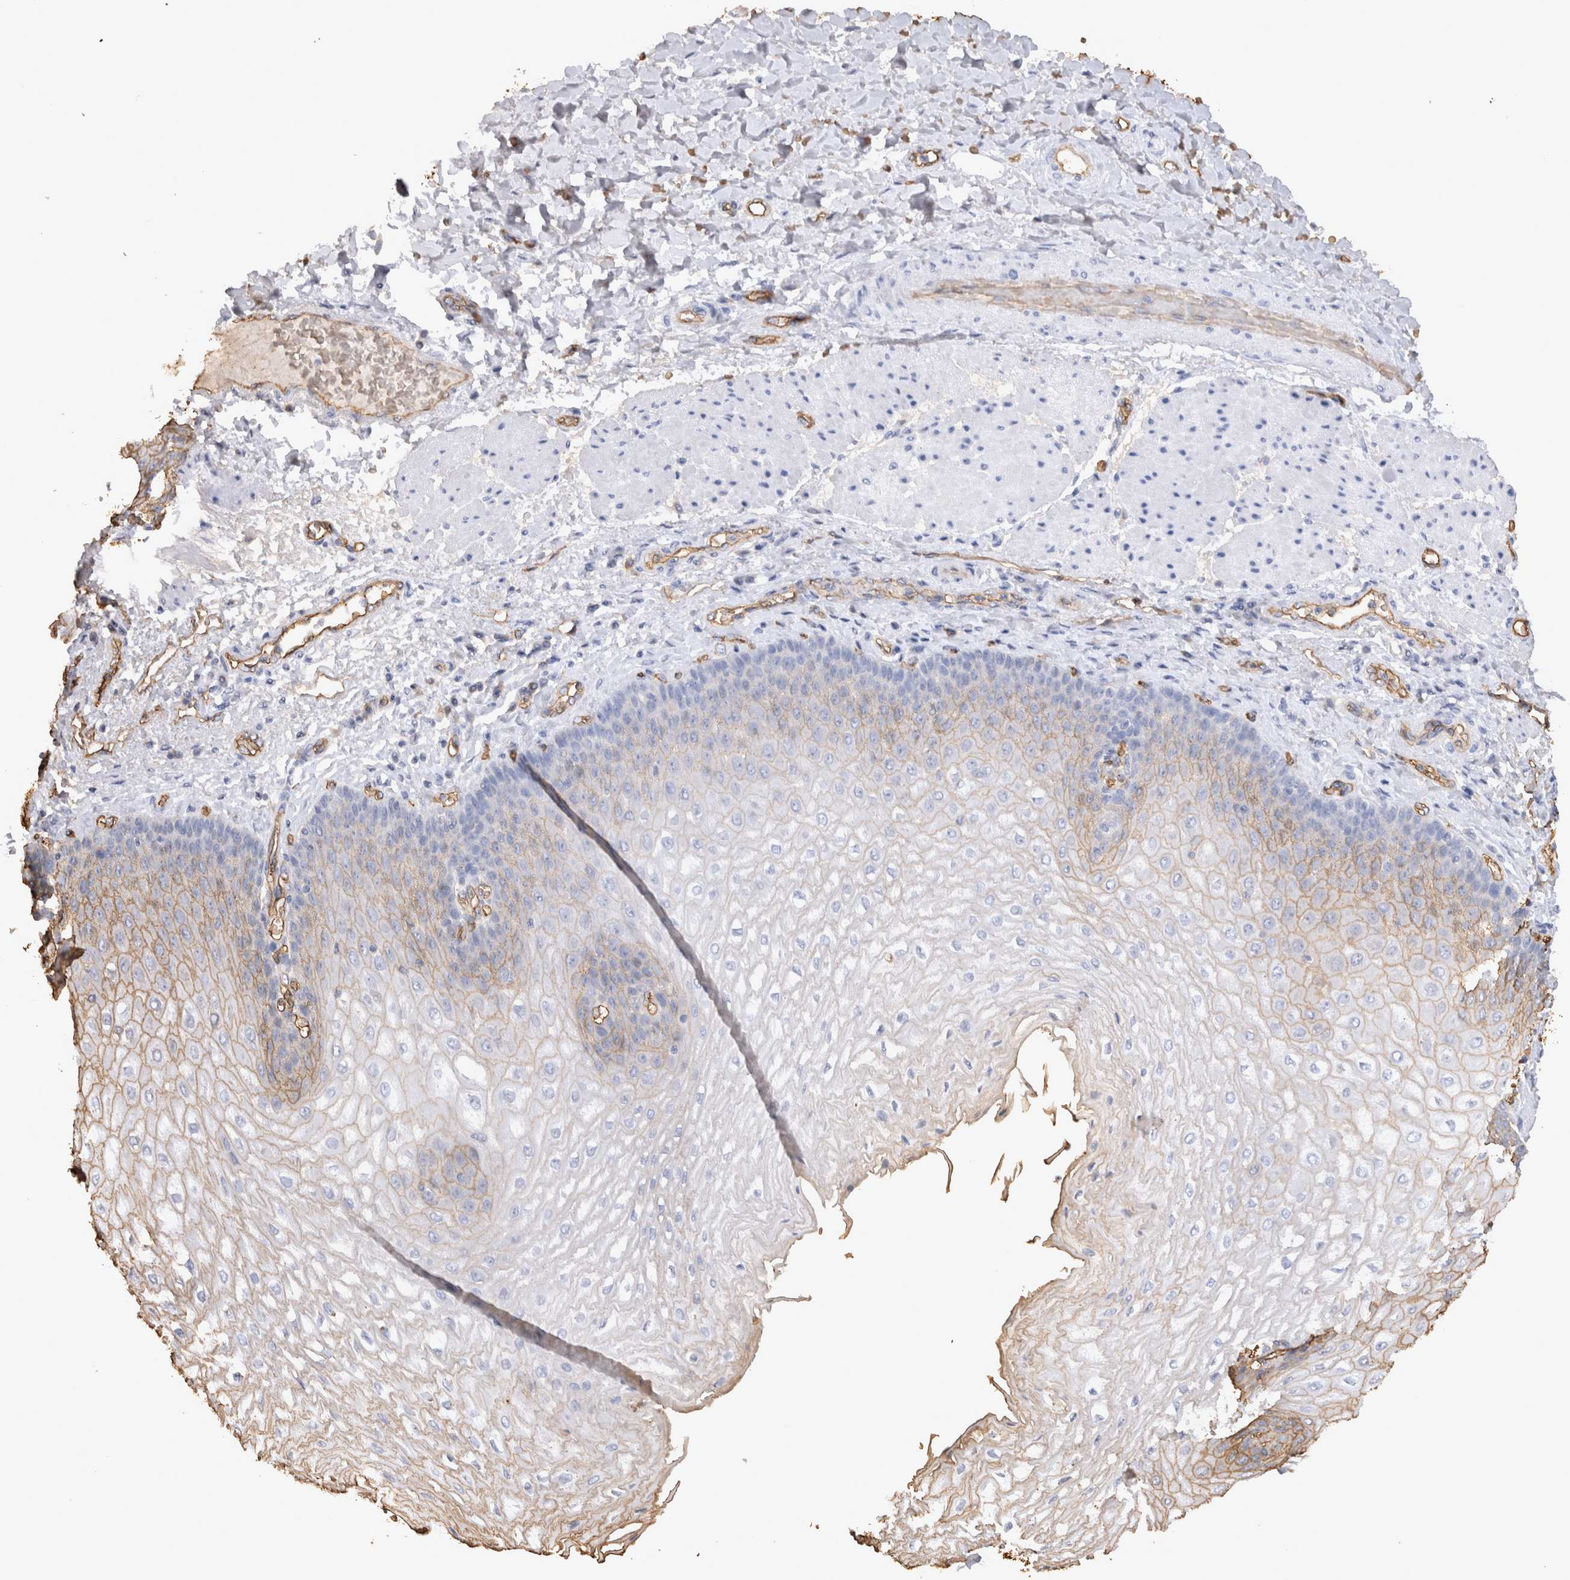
{"staining": {"intensity": "weak", "quantity": "<25%", "location": "cytoplasmic/membranous"}, "tissue": "esophagus", "cell_type": "Squamous epithelial cells", "image_type": "normal", "snomed": [{"axis": "morphology", "description": "Normal tissue, NOS"}, {"axis": "topography", "description": "Esophagus"}], "caption": "IHC of unremarkable human esophagus exhibits no staining in squamous epithelial cells.", "gene": "IL17RC", "patient": {"sex": "male", "age": 54}}